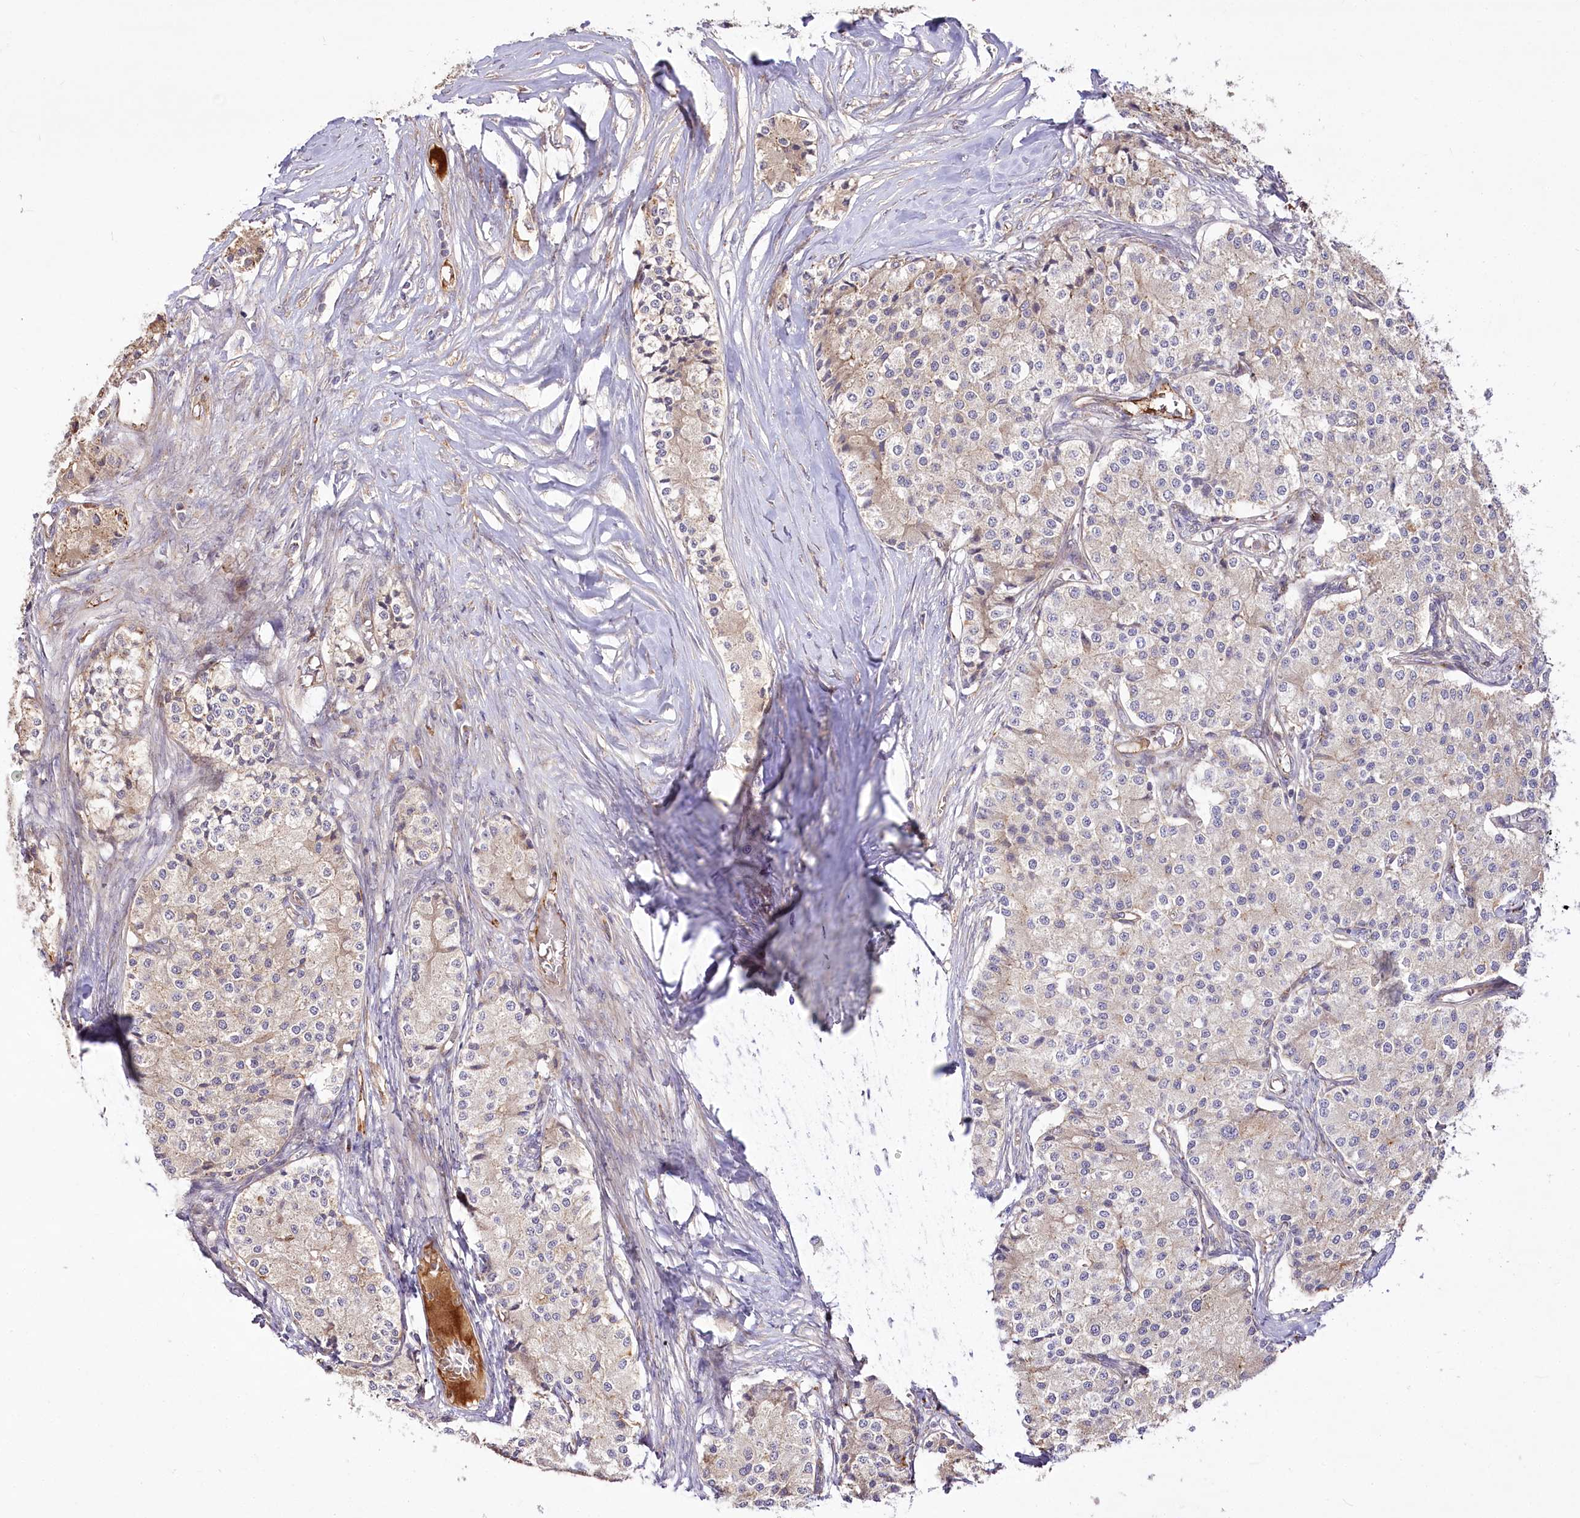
{"staining": {"intensity": "weak", "quantity": "<25%", "location": "cytoplasmic/membranous"}, "tissue": "carcinoid", "cell_type": "Tumor cells", "image_type": "cancer", "snomed": [{"axis": "morphology", "description": "Carcinoid, malignant, NOS"}, {"axis": "topography", "description": "Colon"}], "caption": "DAB immunohistochemical staining of human carcinoid (malignant) demonstrates no significant staining in tumor cells.", "gene": "PSTK", "patient": {"sex": "female", "age": 52}}